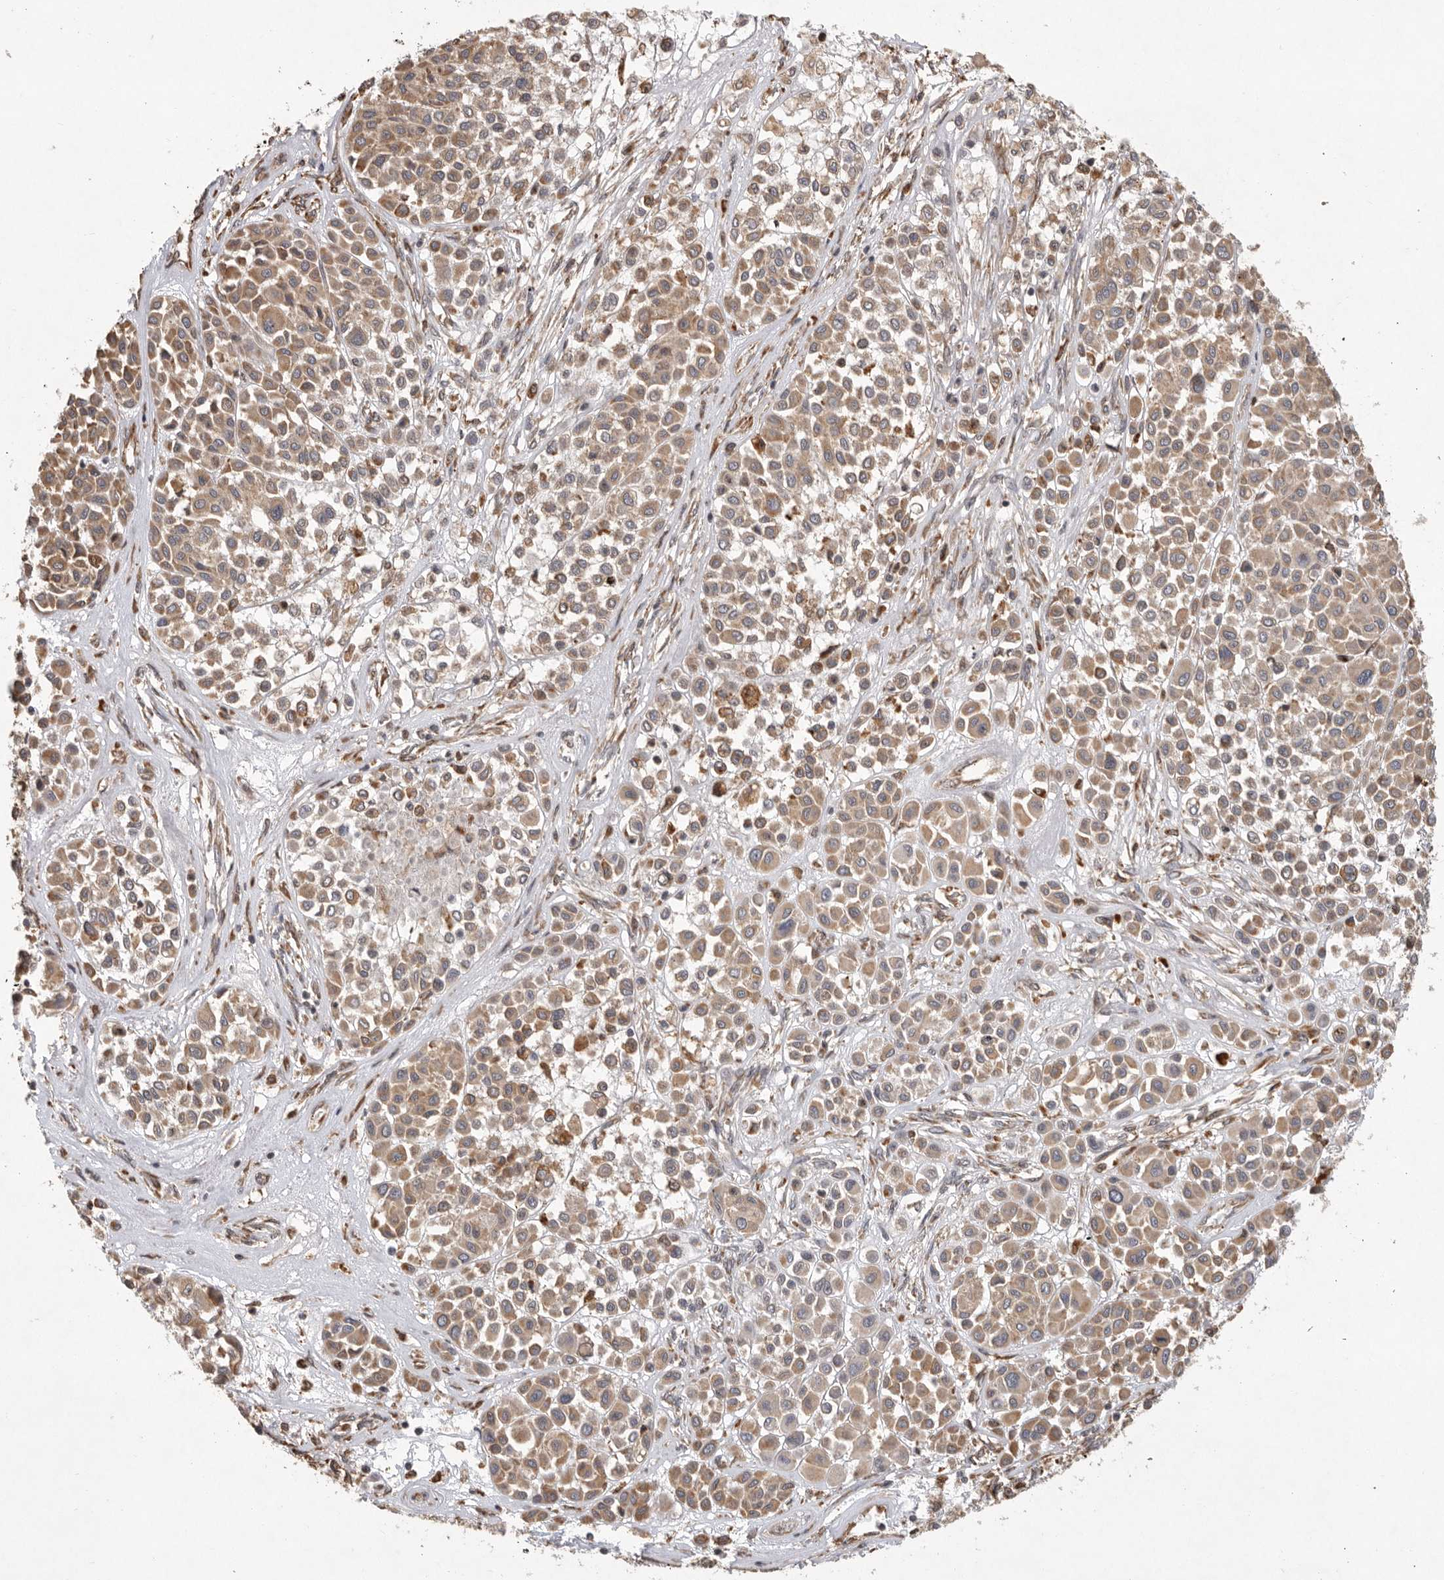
{"staining": {"intensity": "moderate", "quantity": ">75%", "location": "cytoplasmic/membranous"}, "tissue": "melanoma", "cell_type": "Tumor cells", "image_type": "cancer", "snomed": [{"axis": "morphology", "description": "Malignant melanoma, Metastatic site"}, {"axis": "topography", "description": "Soft tissue"}], "caption": "Immunohistochemical staining of human malignant melanoma (metastatic site) reveals medium levels of moderate cytoplasmic/membranous staining in about >75% of tumor cells.", "gene": "ZNF83", "patient": {"sex": "male", "age": 41}}